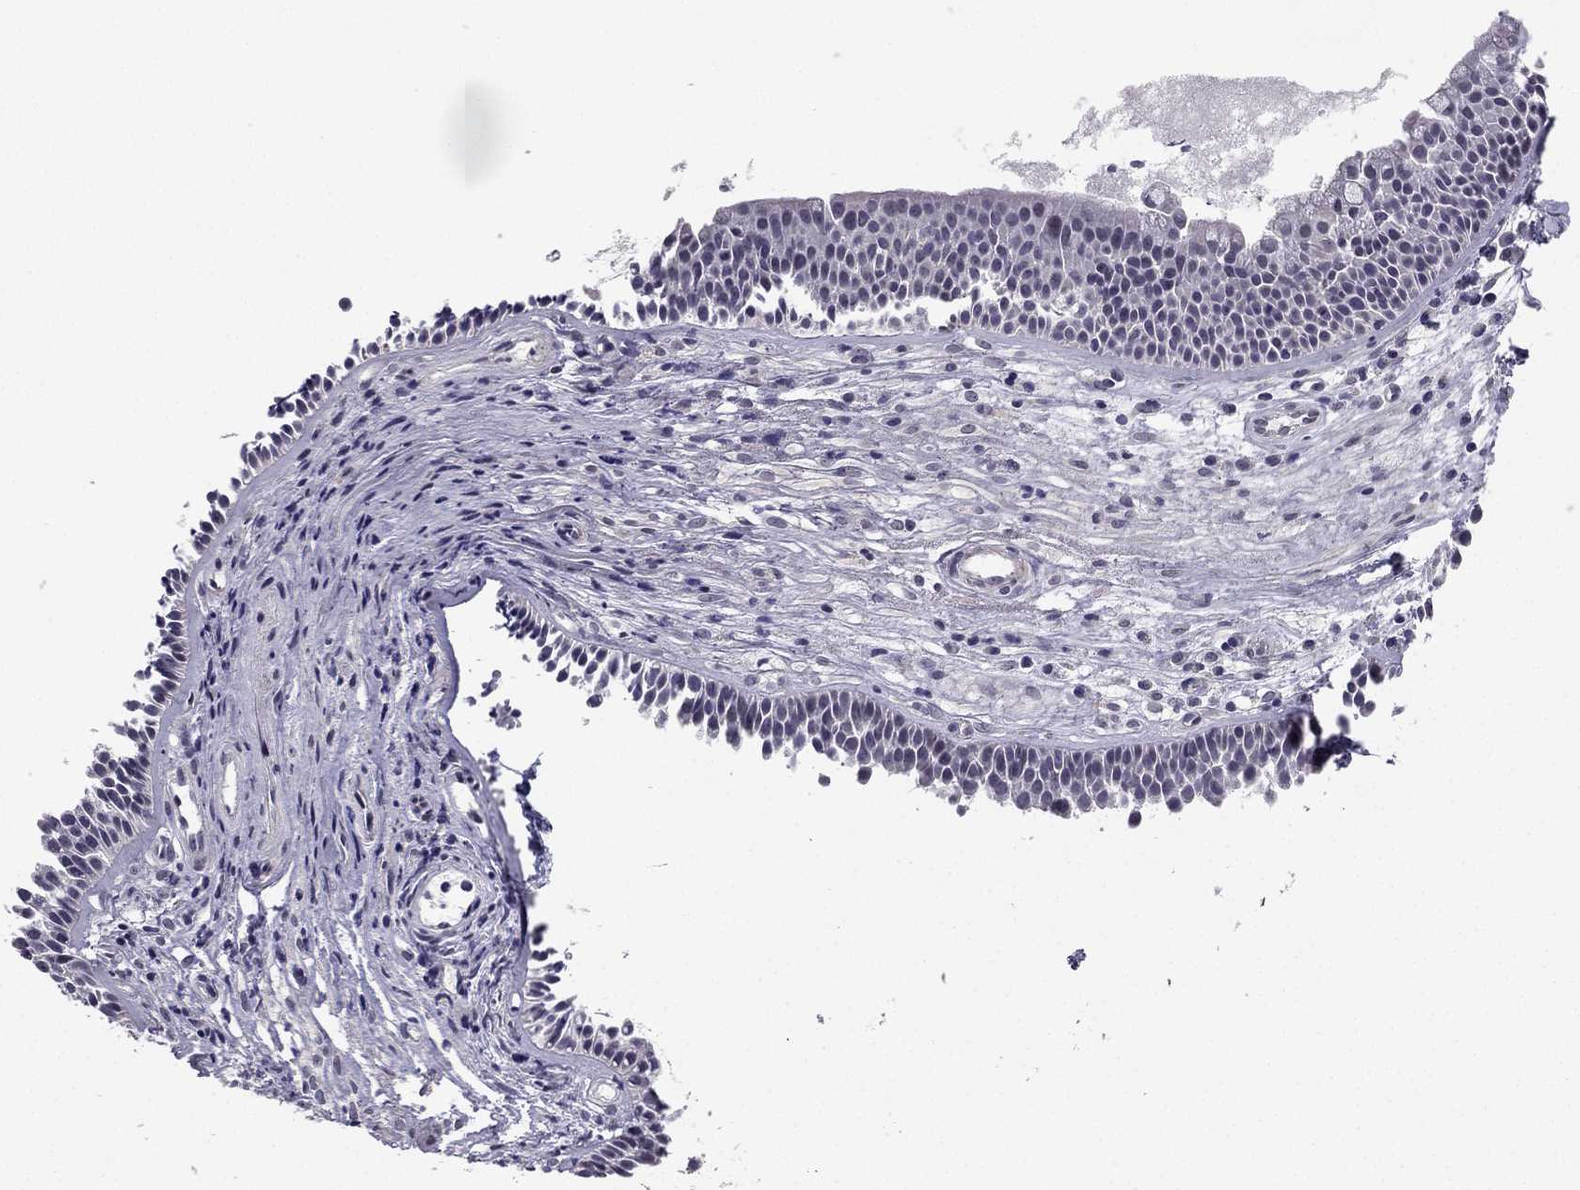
{"staining": {"intensity": "negative", "quantity": "none", "location": "none"}, "tissue": "nasopharynx", "cell_type": "Respiratory epithelial cells", "image_type": "normal", "snomed": [{"axis": "morphology", "description": "Normal tissue, NOS"}, {"axis": "topography", "description": "Nasopharynx"}], "caption": "Immunohistochemistry (IHC) of unremarkable human nasopharynx demonstrates no positivity in respiratory epithelial cells. (DAB (3,3'-diaminobenzidine) immunohistochemistry visualized using brightfield microscopy, high magnification).", "gene": "CHST8", "patient": {"sex": "male", "age": 31}}